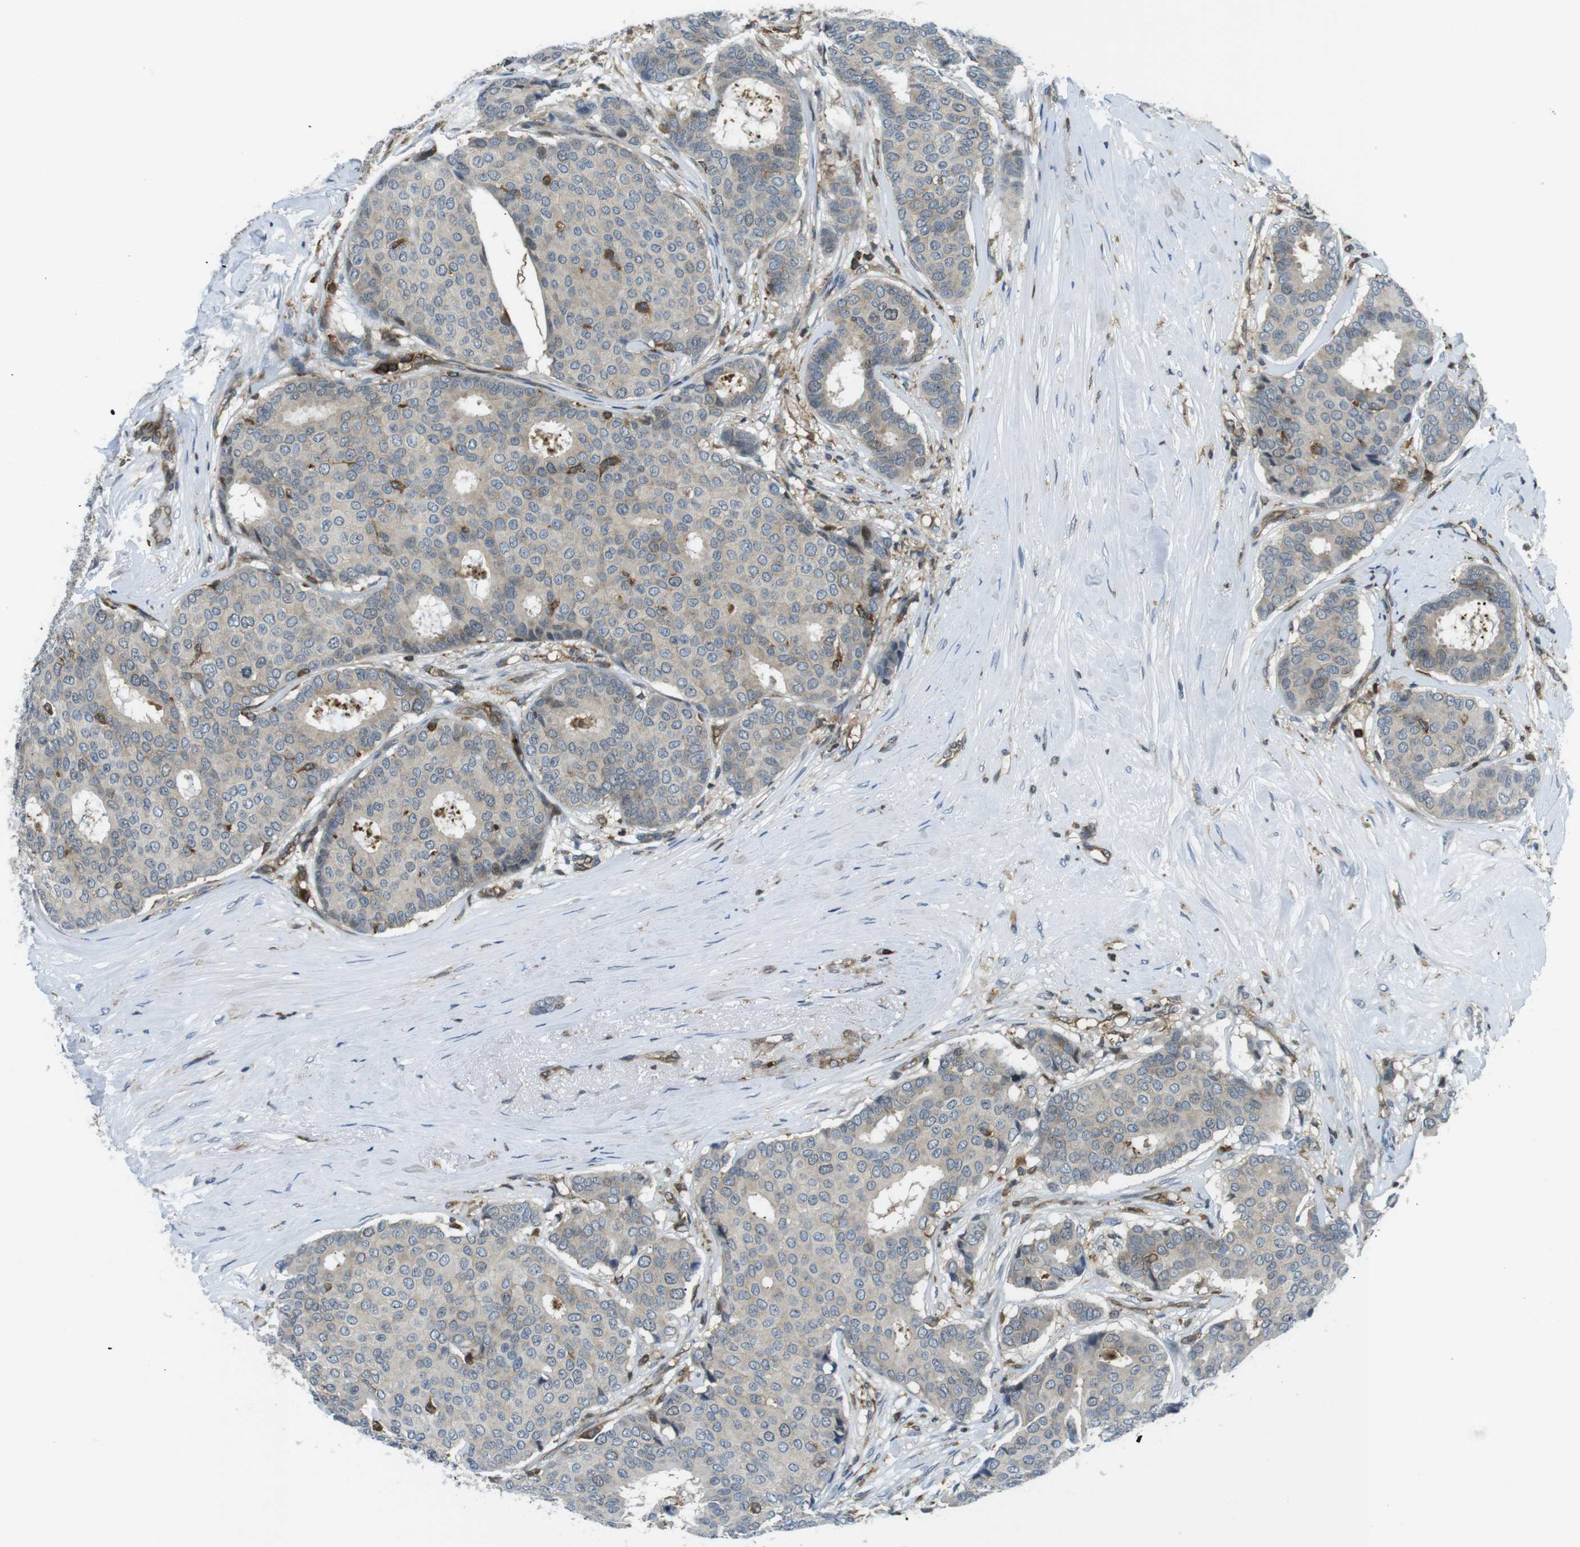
{"staining": {"intensity": "weak", "quantity": "25%-75%", "location": "cytoplasmic/membranous"}, "tissue": "breast cancer", "cell_type": "Tumor cells", "image_type": "cancer", "snomed": [{"axis": "morphology", "description": "Duct carcinoma"}, {"axis": "topography", "description": "Breast"}], "caption": "Immunohistochemistry of human infiltrating ductal carcinoma (breast) shows low levels of weak cytoplasmic/membranous expression in about 25%-75% of tumor cells.", "gene": "STK10", "patient": {"sex": "female", "age": 75}}